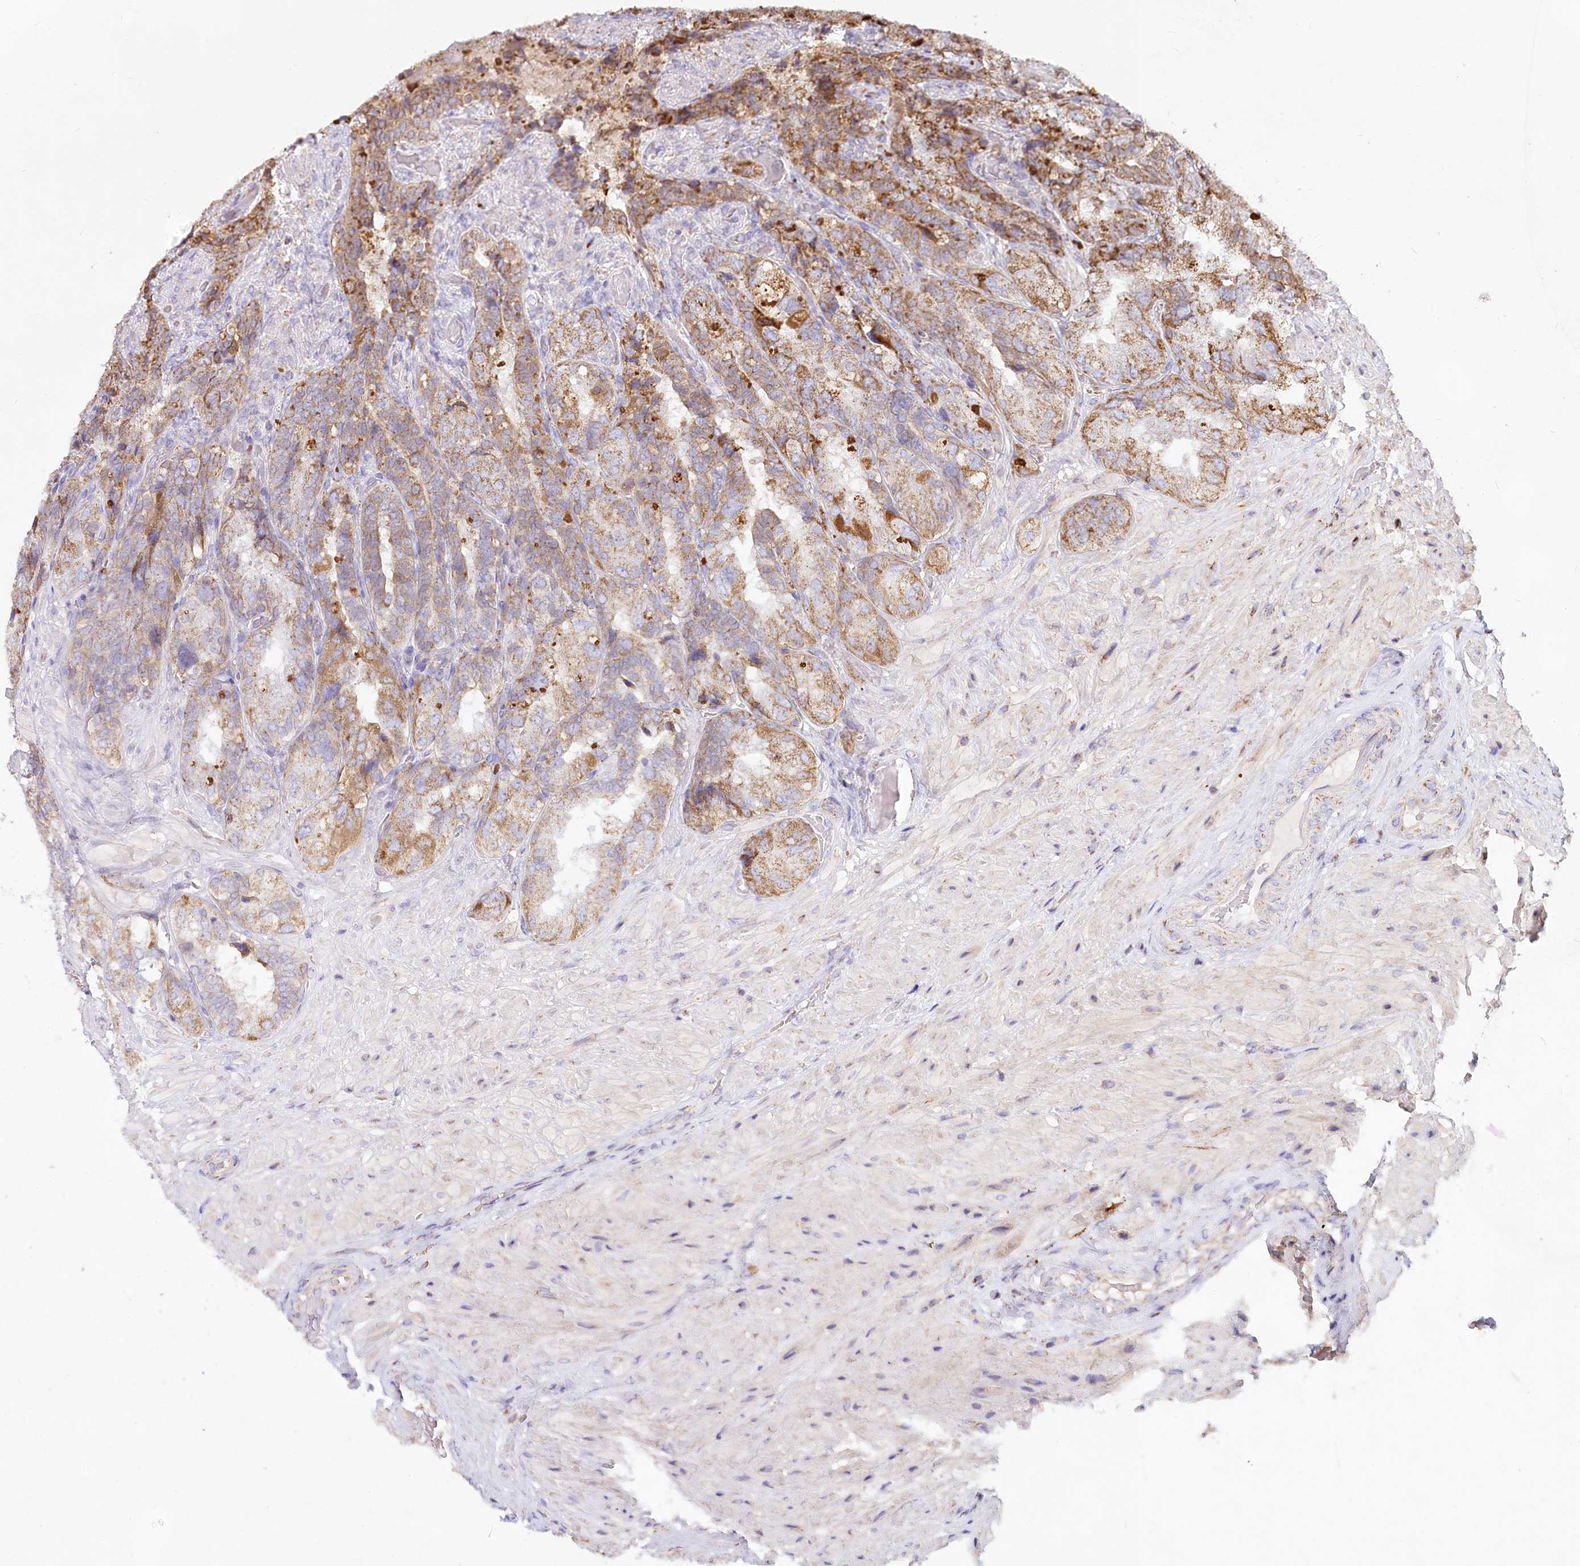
{"staining": {"intensity": "moderate", "quantity": ">75%", "location": "cytoplasmic/membranous"}, "tissue": "seminal vesicle", "cell_type": "Glandular cells", "image_type": "normal", "snomed": [{"axis": "morphology", "description": "Normal tissue, NOS"}, {"axis": "topography", "description": "Prostate and seminal vesicle, NOS"}, {"axis": "topography", "description": "Prostate"}, {"axis": "topography", "description": "Seminal veicle"}], "caption": "The histopathology image demonstrates immunohistochemical staining of unremarkable seminal vesicle. There is moderate cytoplasmic/membranous staining is present in about >75% of glandular cells.", "gene": "TASOR2", "patient": {"sex": "male", "age": 67}}